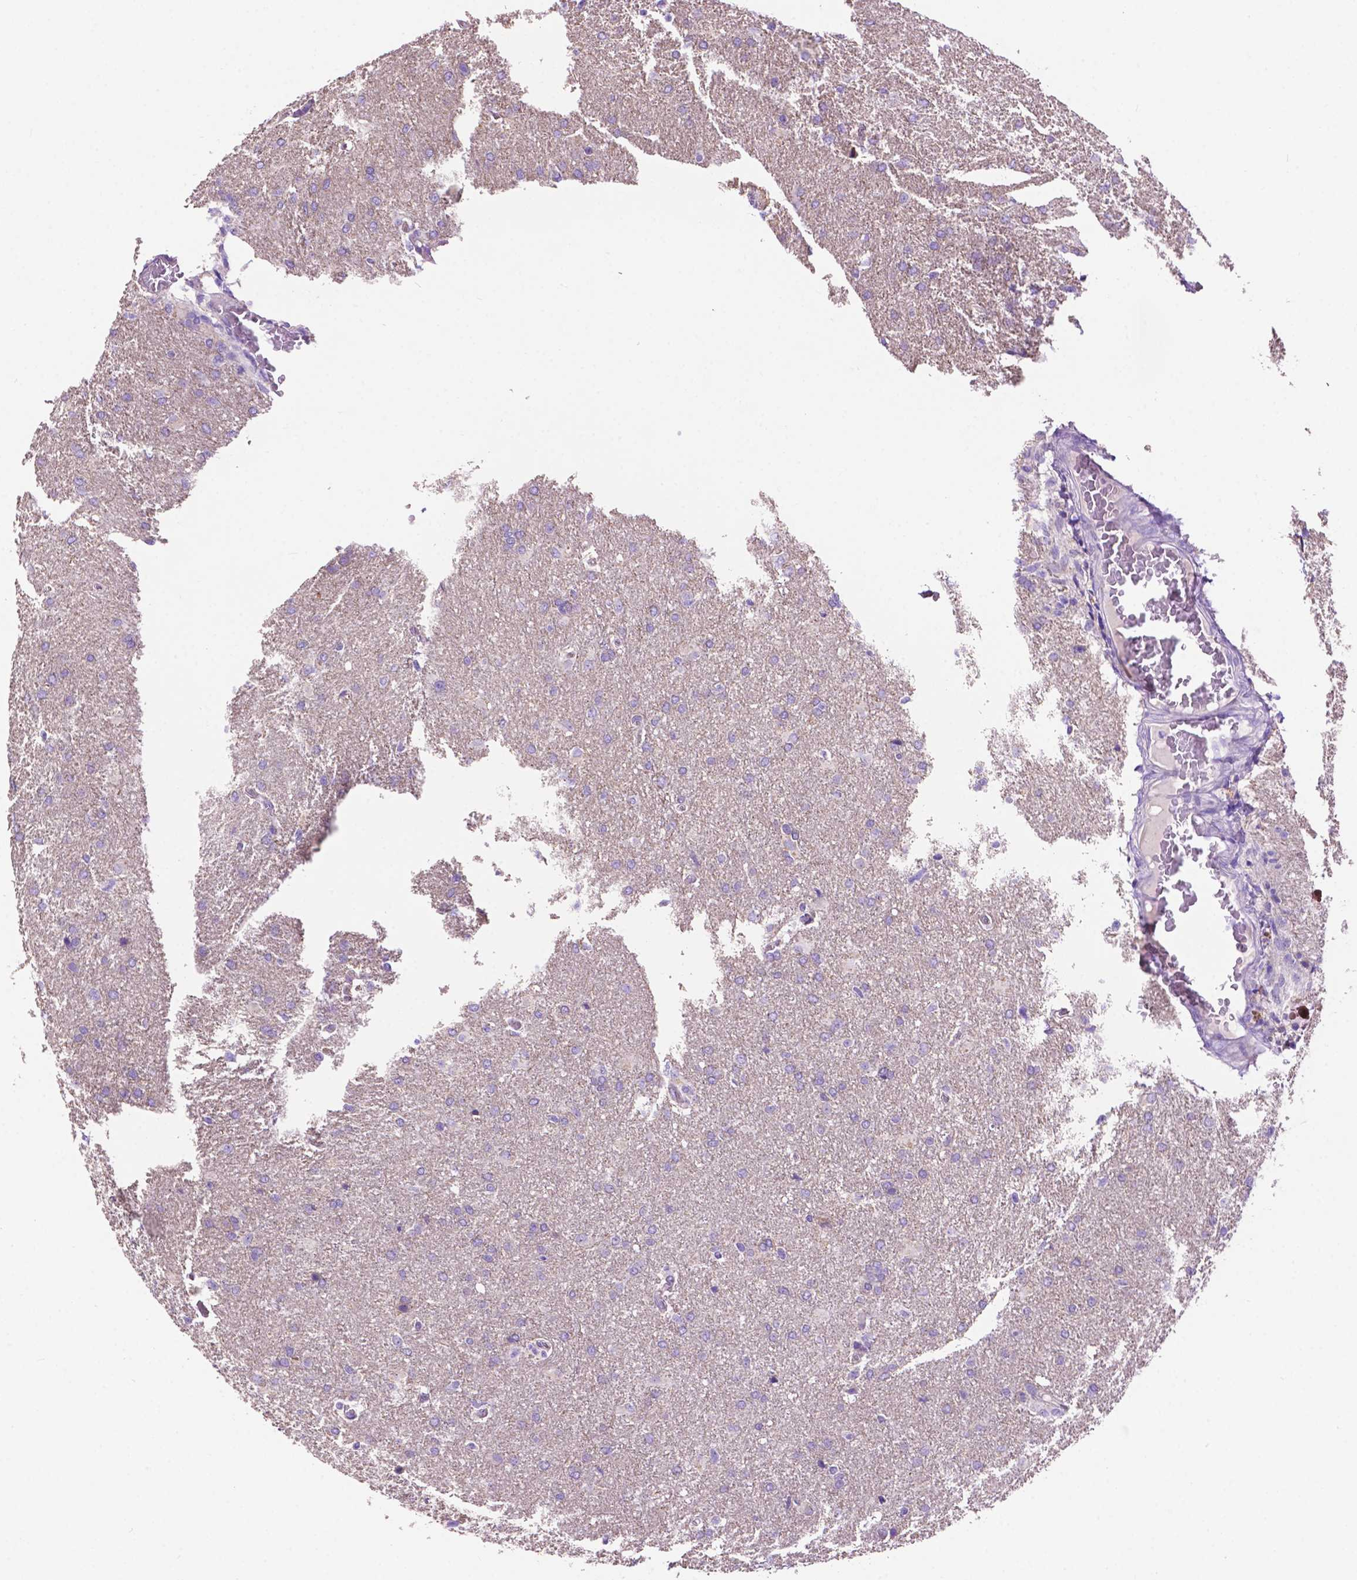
{"staining": {"intensity": "negative", "quantity": "none", "location": "none"}, "tissue": "glioma", "cell_type": "Tumor cells", "image_type": "cancer", "snomed": [{"axis": "morphology", "description": "Glioma, malignant, High grade"}, {"axis": "topography", "description": "Brain"}], "caption": "Glioma stained for a protein using IHC reveals no positivity tumor cells.", "gene": "PHYHIP", "patient": {"sex": "male", "age": 68}}